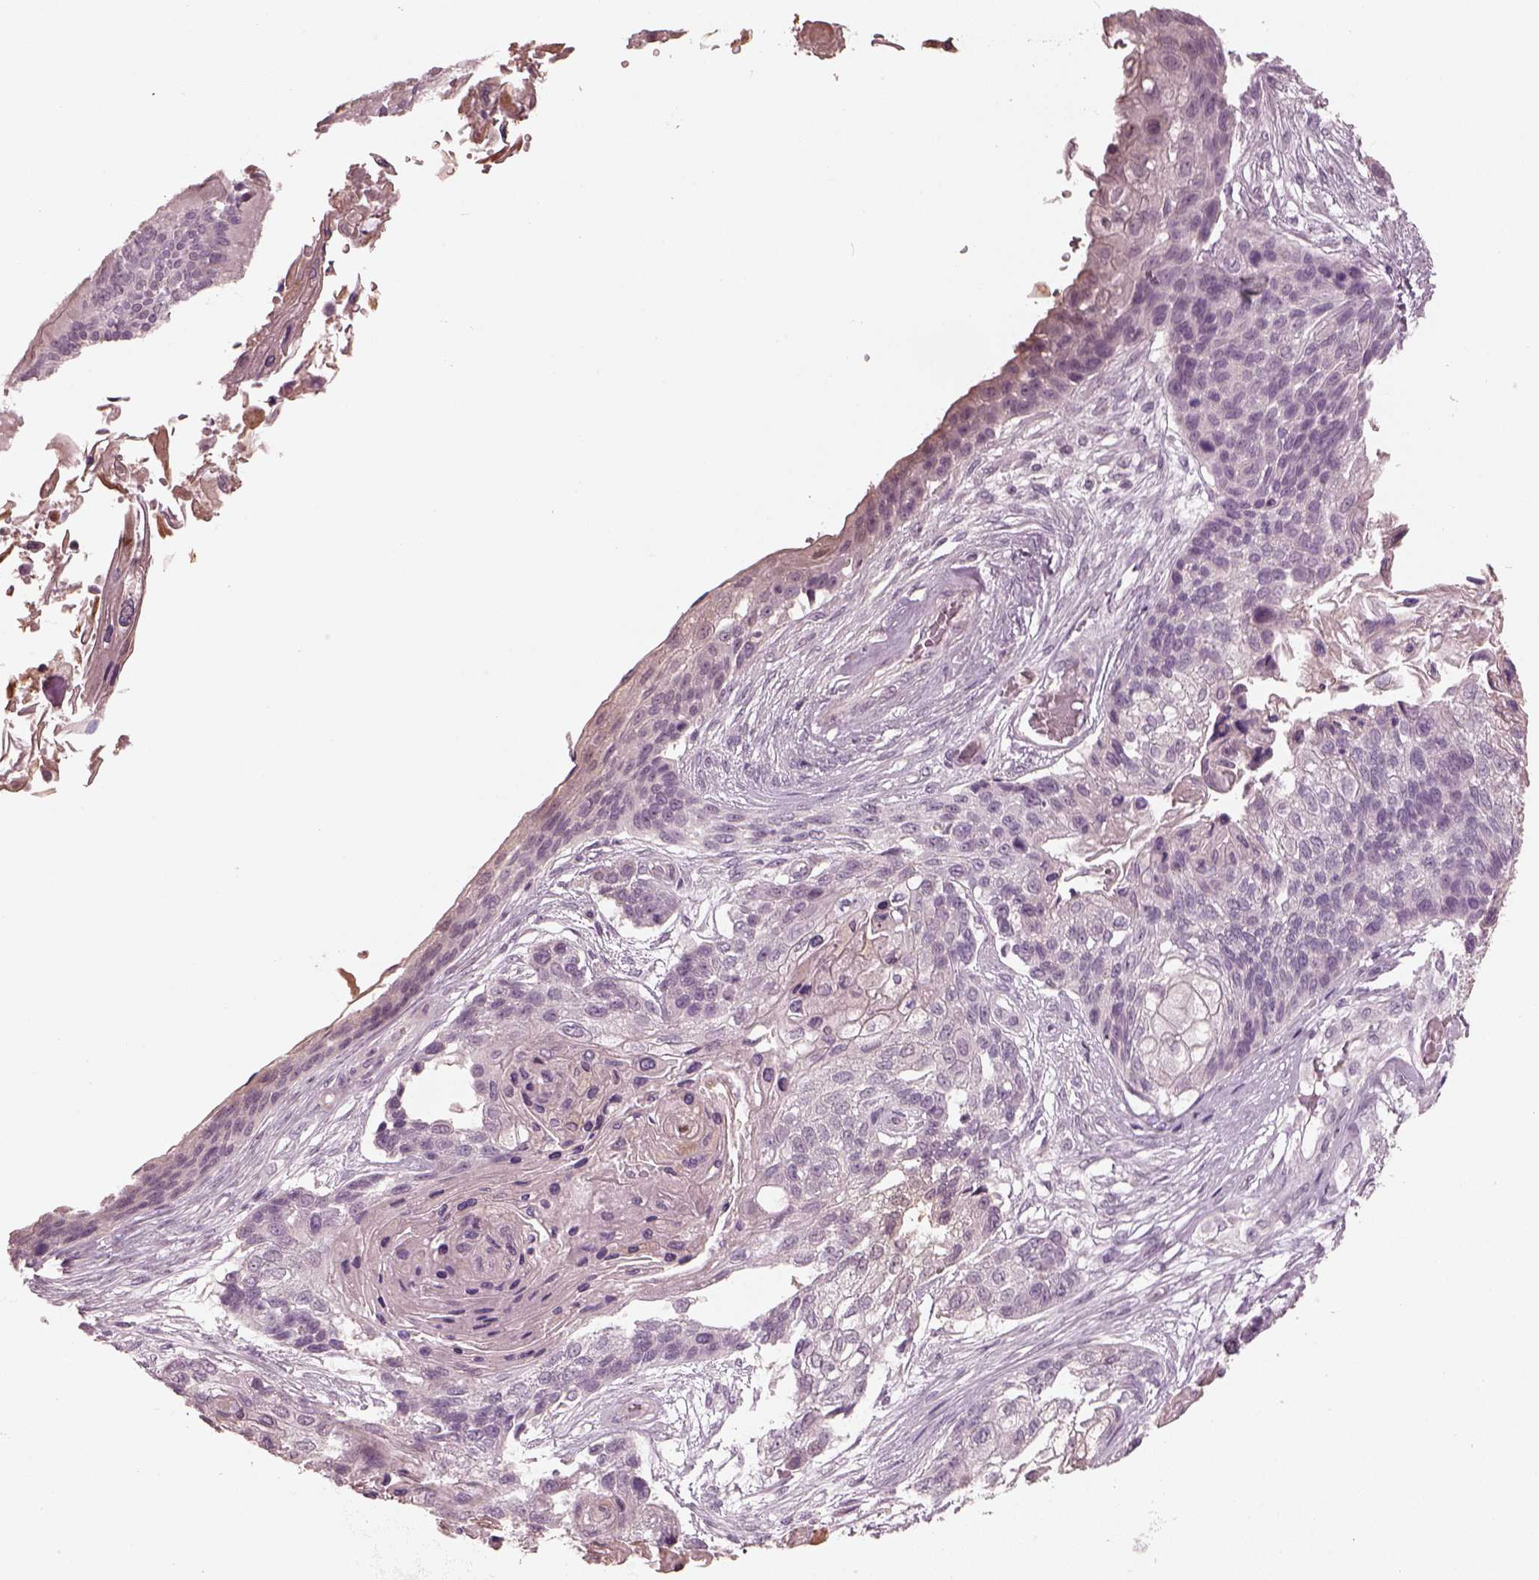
{"staining": {"intensity": "negative", "quantity": "none", "location": "none"}, "tissue": "lung cancer", "cell_type": "Tumor cells", "image_type": "cancer", "snomed": [{"axis": "morphology", "description": "Squamous cell carcinoma, NOS"}, {"axis": "topography", "description": "Lung"}], "caption": "Immunohistochemistry (IHC) photomicrograph of neoplastic tissue: lung squamous cell carcinoma stained with DAB exhibits no significant protein expression in tumor cells. (Stains: DAB (3,3'-diaminobenzidine) immunohistochemistry (IHC) with hematoxylin counter stain, Microscopy: brightfield microscopy at high magnification).", "gene": "OPTC", "patient": {"sex": "male", "age": 69}}